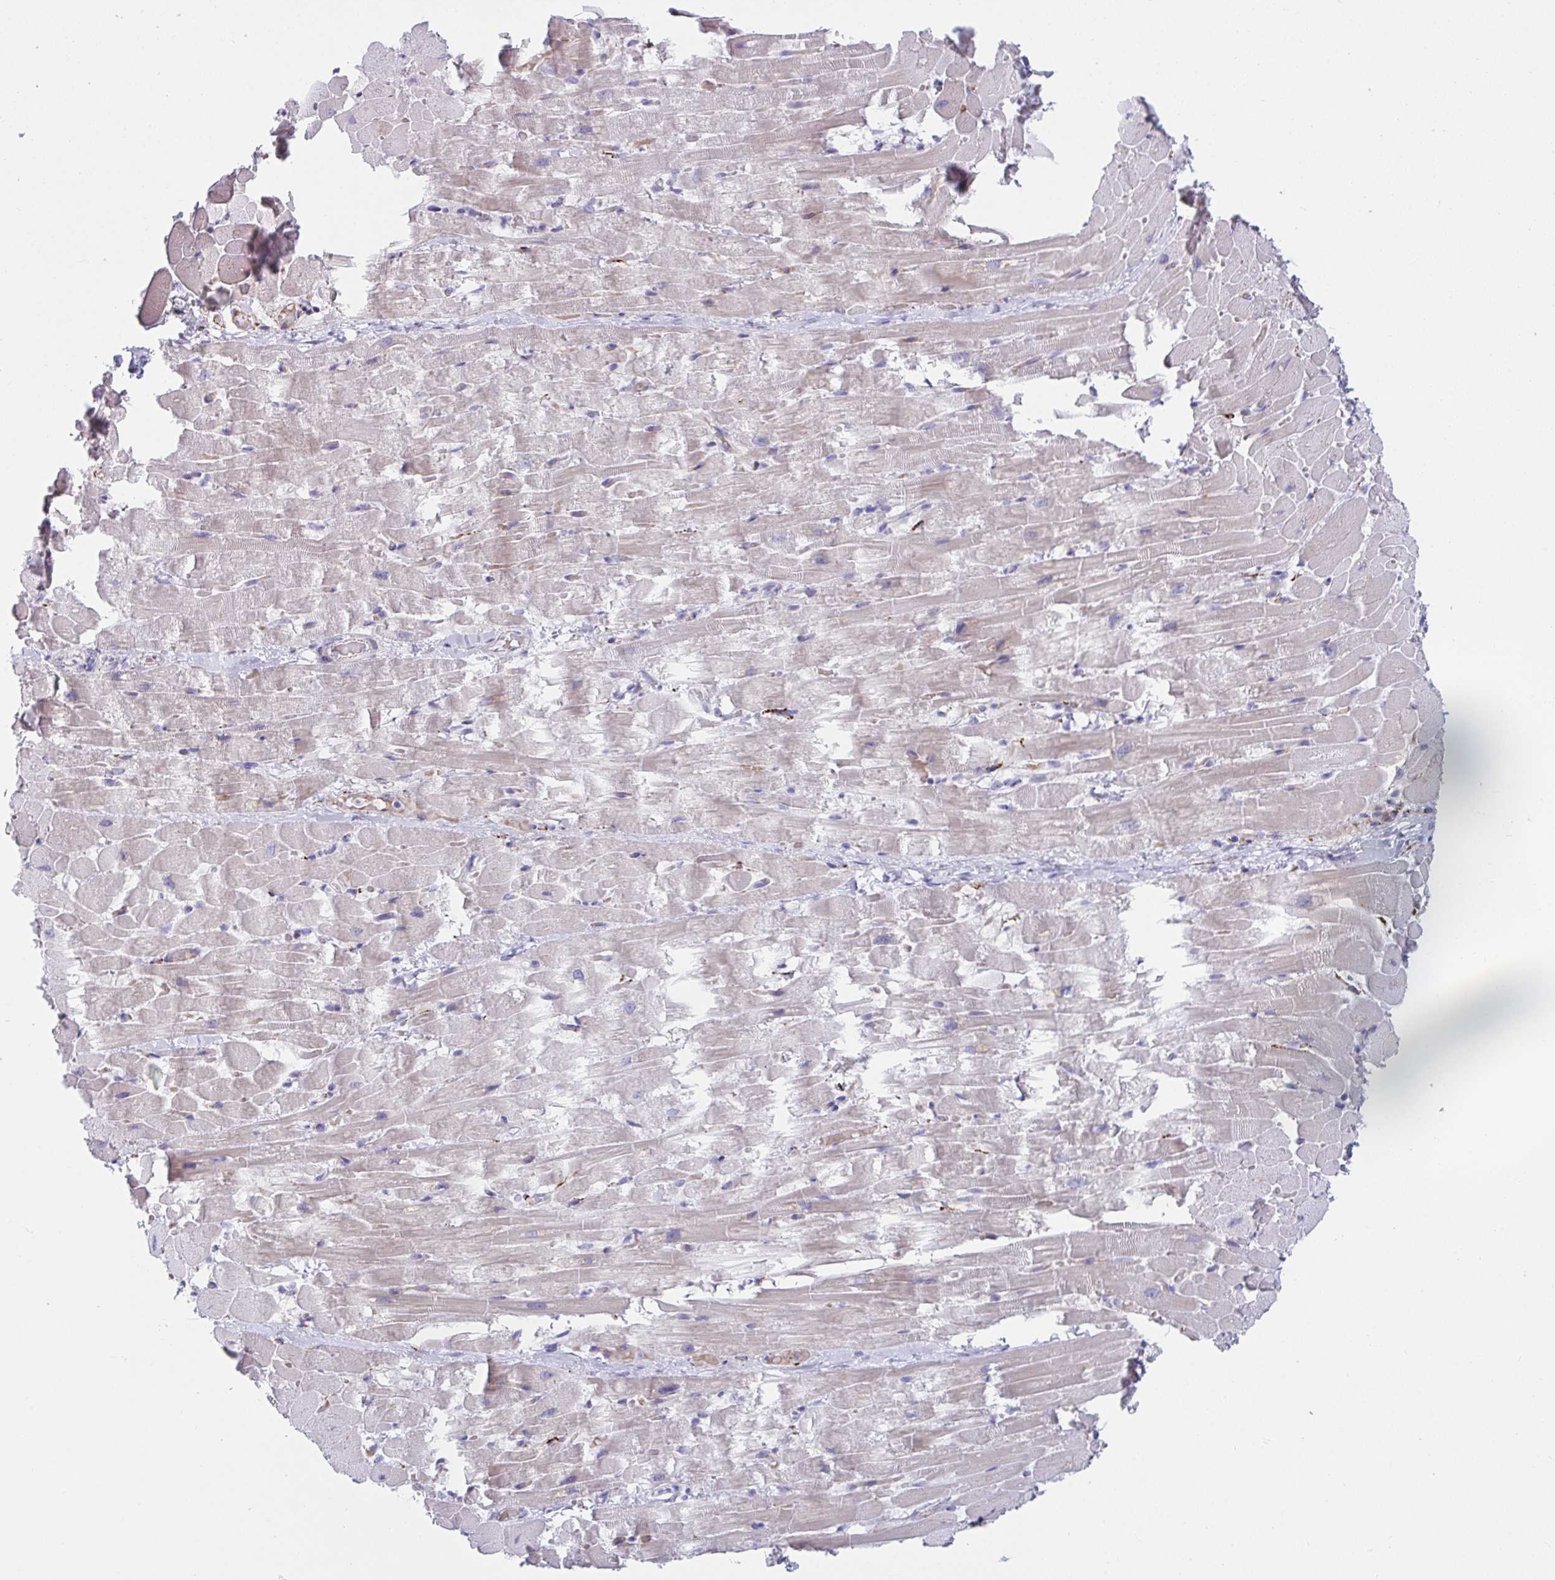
{"staining": {"intensity": "weak", "quantity": "<25%", "location": "cytoplasmic/membranous"}, "tissue": "heart muscle", "cell_type": "Cardiomyocytes", "image_type": "normal", "snomed": [{"axis": "morphology", "description": "Normal tissue, NOS"}, {"axis": "topography", "description": "Heart"}], "caption": "Heart muscle was stained to show a protein in brown. There is no significant positivity in cardiomyocytes. Nuclei are stained in blue.", "gene": "NPY", "patient": {"sex": "male", "age": 37}}